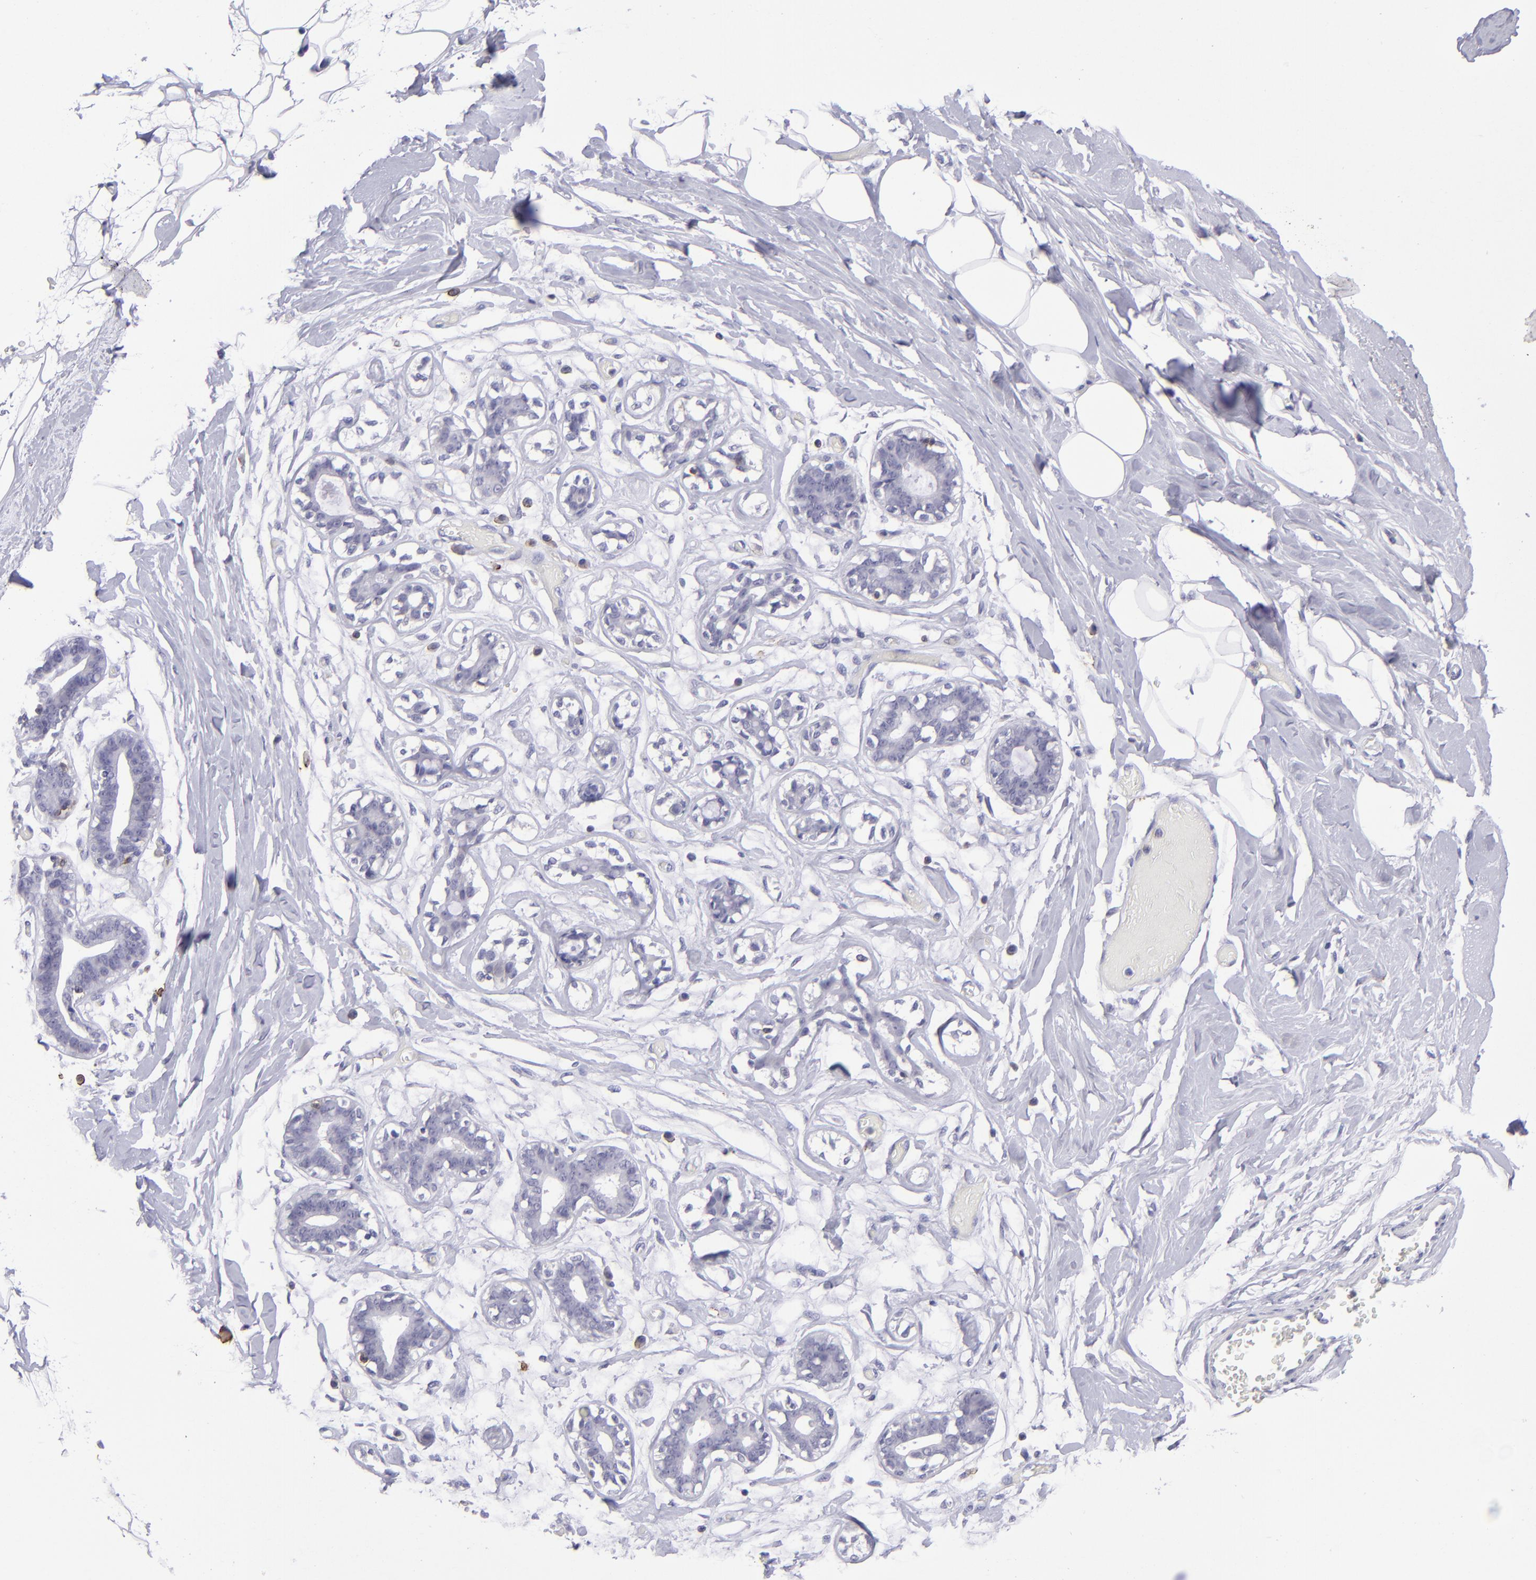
{"staining": {"intensity": "negative", "quantity": "none", "location": "none"}, "tissue": "breast", "cell_type": "Adipocytes", "image_type": "normal", "snomed": [{"axis": "morphology", "description": "Normal tissue, NOS"}, {"axis": "morphology", "description": "Fibrosis, NOS"}, {"axis": "topography", "description": "Breast"}], "caption": "Immunohistochemistry (IHC) micrograph of benign breast stained for a protein (brown), which shows no staining in adipocytes.", "gene": "CD48", "patient": {"sex": "female", "age": 39}}